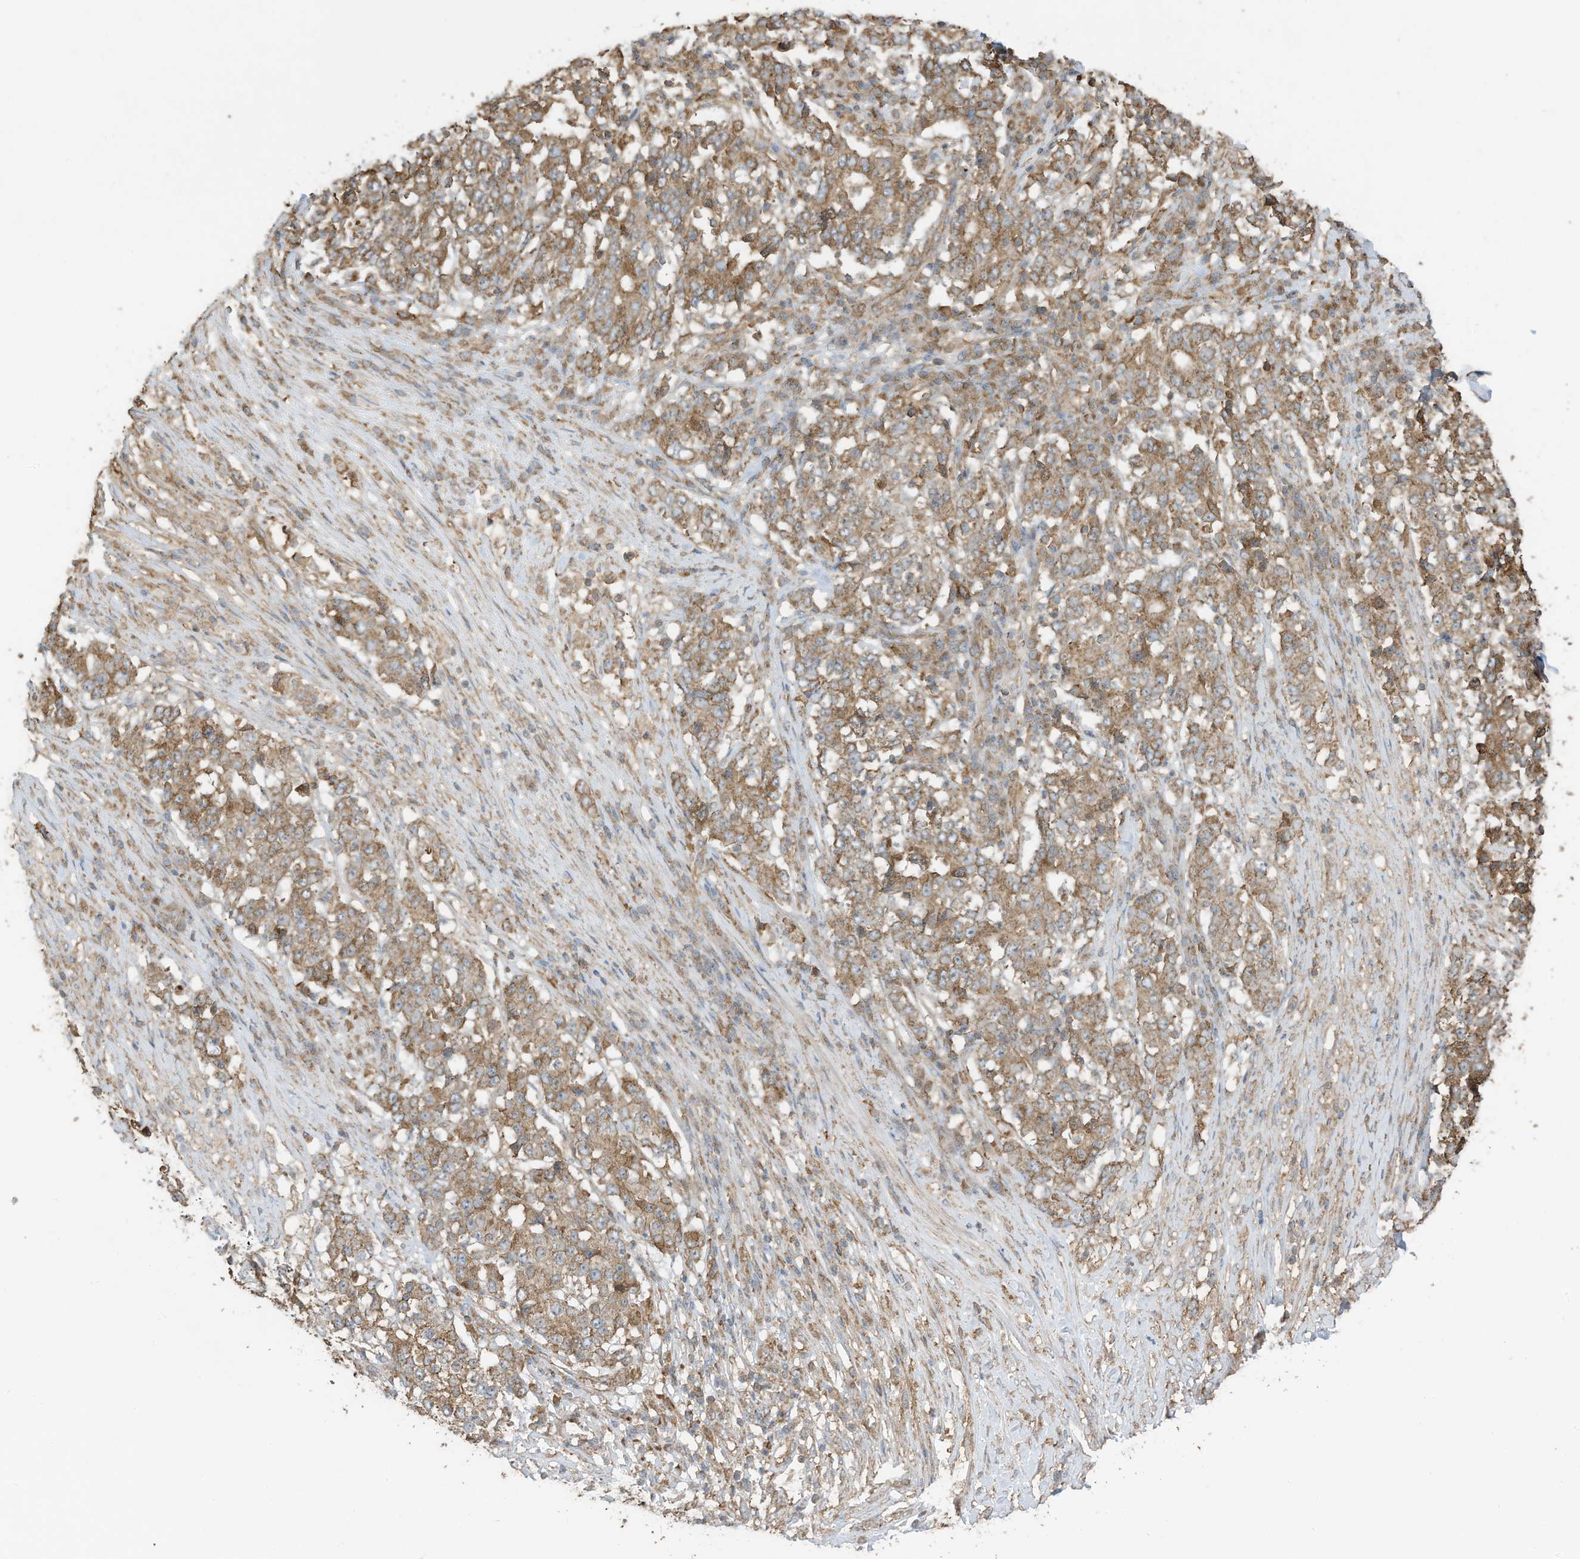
{"staining": {"intensity": "moderate", "quantity": ">75%", "location": "cytoplasmic/membranous"}, "tissue": "stomach cancer", "cell_type": "Tumor cells", "image_type": "cancer", "snomed": [{"axis": "morphology", "description": "Adenocarcinoma, NOS"}, {"axis": "topography", "description": "Stomach"}], "caption": "Stomach cancer stained with a protein marker shows moderate staining in tumor cells.", "gene": "CGAS", "patient": {"sex": "male", "age": 59}}